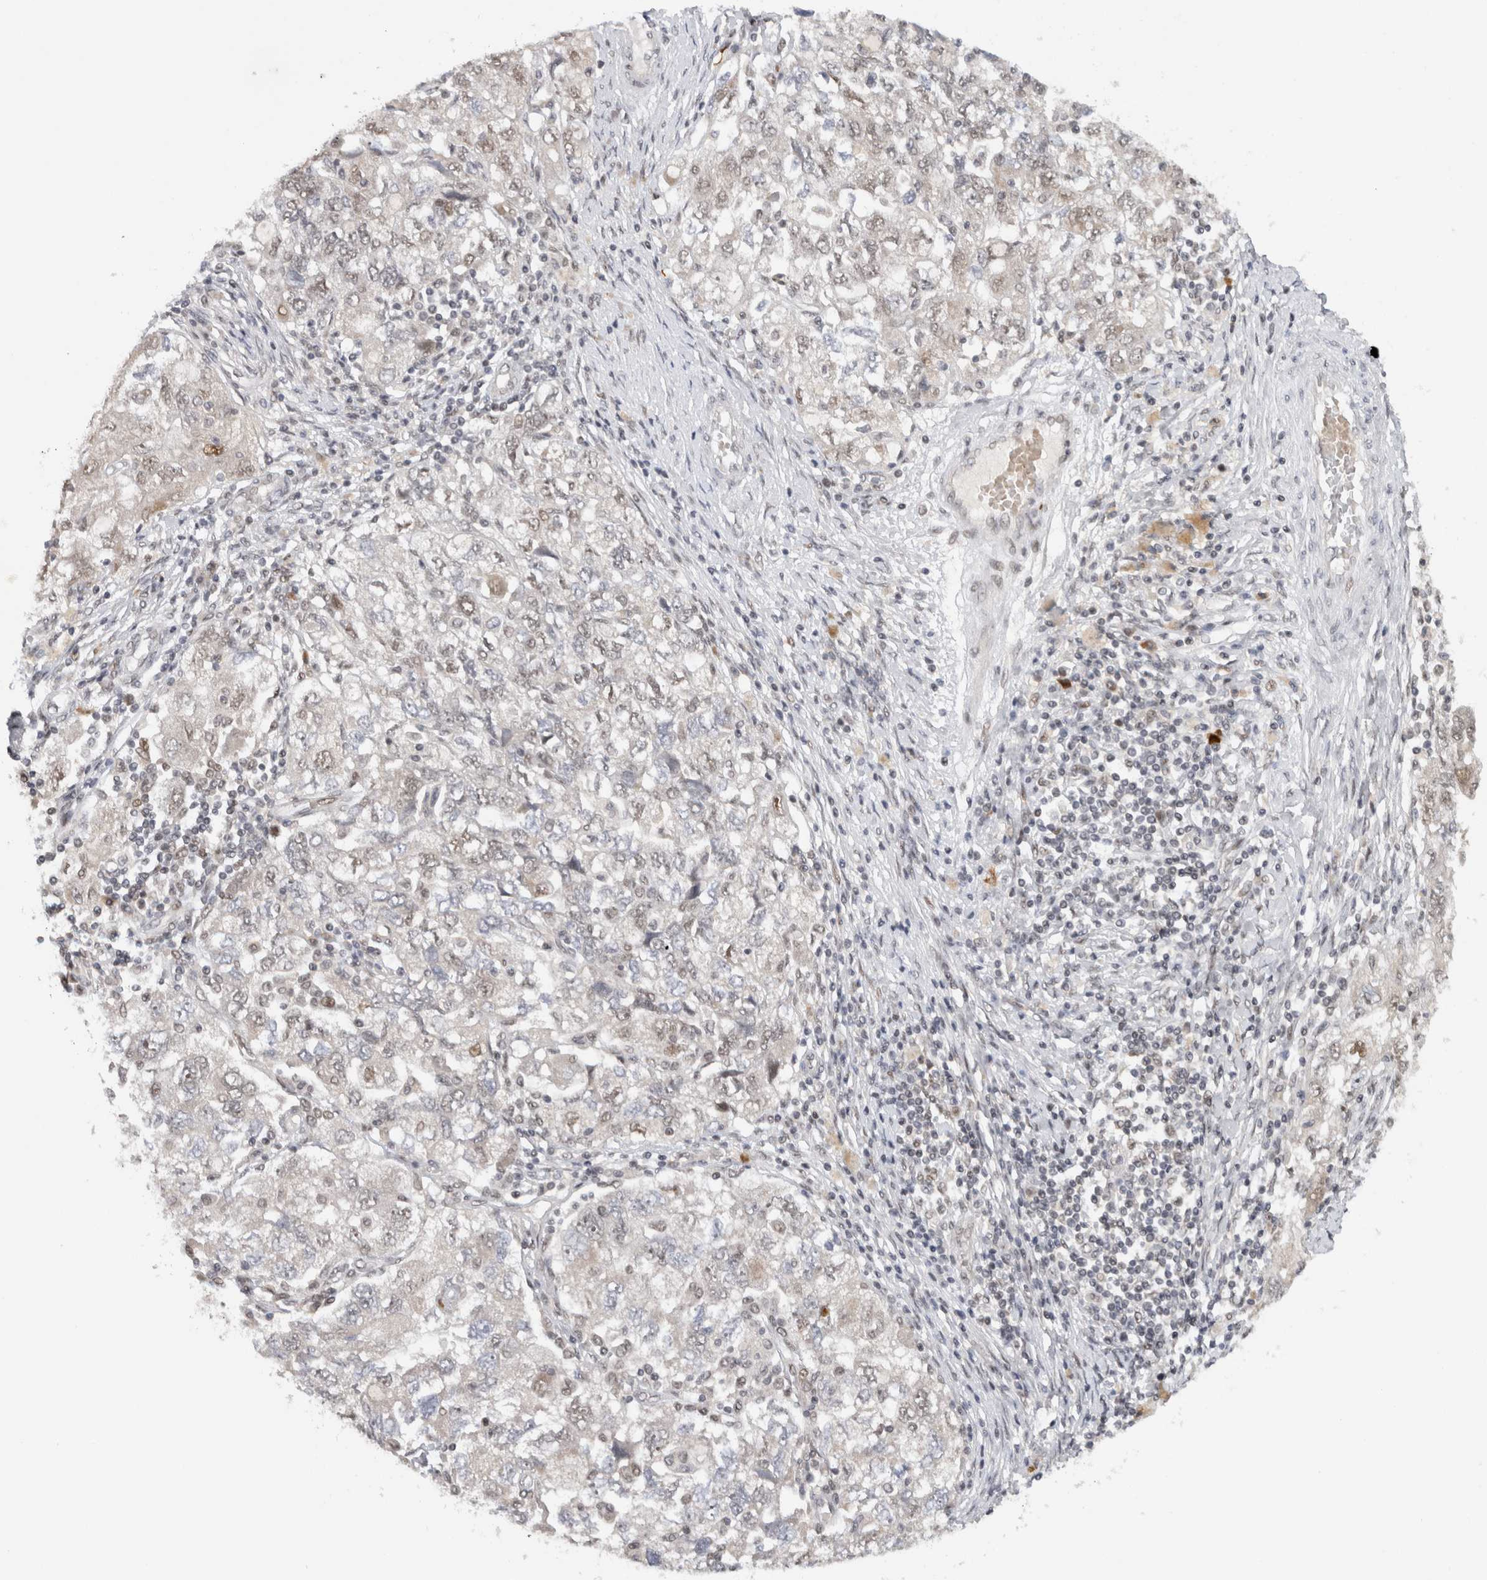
{"staining": {"intensity": "weak", "quantity": ">75%", "location": "nuclear"}, "tissue": "ovarian cancer", "cell_type": "Tumor cells", "image_type": "cancer", "snomed": [{"axis": "morphology", "description": "Carcinoma, NOS"}, {"axis": "morphology", "description": "Cystadenocarcinoma, serous, NOS"}, {"axis": "topography", "description": "Ovary"}], "caption": "This photomicrograph exhibits IHC staining of ovarian serous cystadenocarcinoma, with low weak nuclear expression in about >75% of tumor cells.", "gene": "HESX1", "patient": {"sex": "female", "age": 69}}